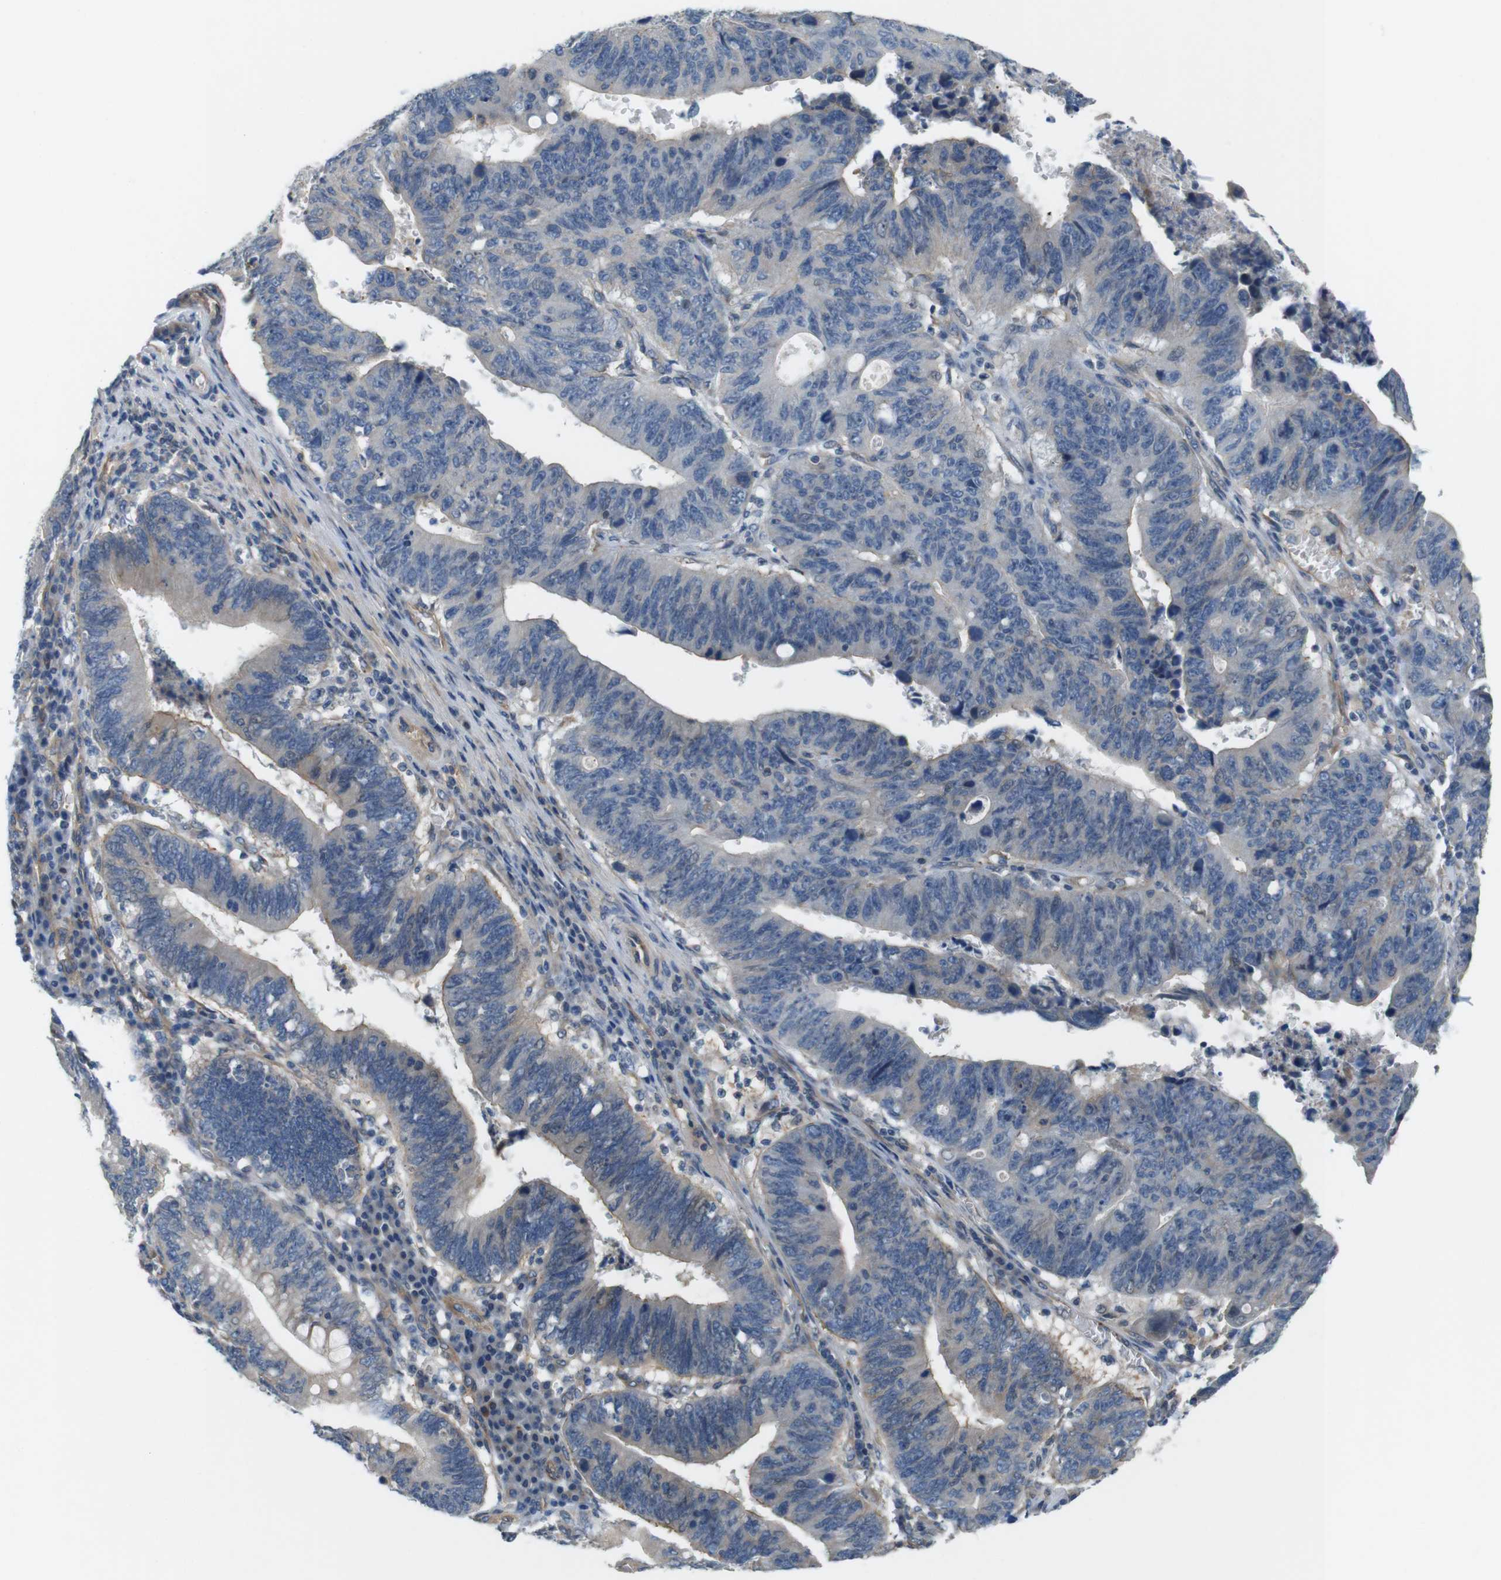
{"staining": {"intensity": "weak", "quantity": ">75%", "location": "cytoplasmic/membranous"}, "tissue": "stomach cancer", "cell_type": "Tumor cells", "image_type": "cancer", "snomed": [{"axis": "morphology", "description": "Adenocarcinoma, NOS"}, {"axis": "topography", "description": "Stomach"}], "caption": "An immunohistochemistry (IHC) micrograph of neoplastic tissue is shown. Protein staining in brown labels weak cytoplasmic/membranous positivity in adenocarcinoma (stomach) within tumor cells.", "gene": "BVES", "patient": {"sex": "male", "age": 59}}